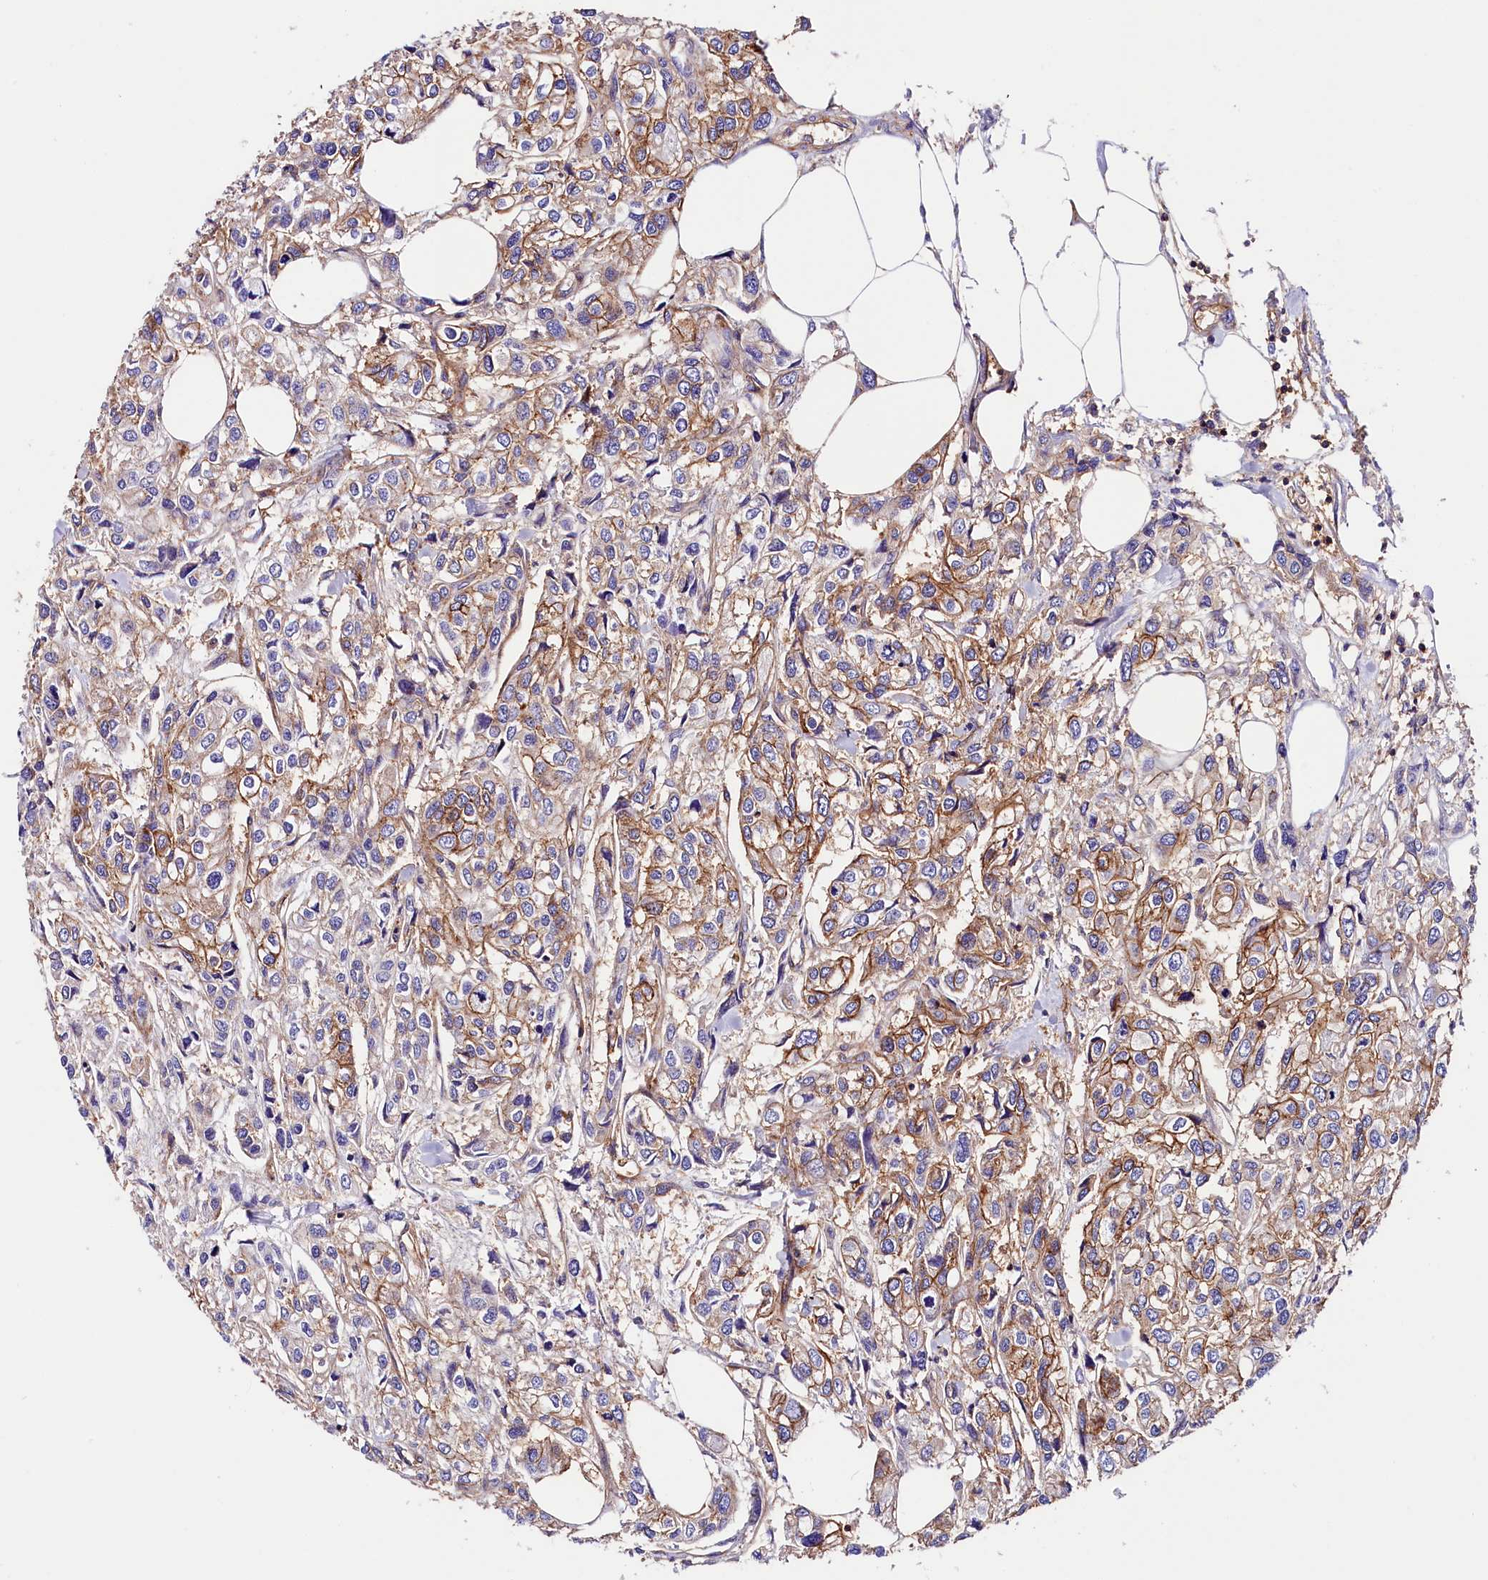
{"staining": {"intensity": "moderate", "quantity": "25%-75%", "location": "cytoplasmic/membranous"}, "tissue": "urothelial cancer", "cell_type": "Tumor cells", "image_type": "cancer", "snomed": [{"axis": "morphology", "description": "Urothelial carcinoma, High grade"}, {"axis": "topography", "description": "Urinary bladder"}], "caption": "Immunohistochemistry (IHC) image of urothelial carcinoma (high-grade) stained for a protein (brown), which exhibits medium levels of moderate cytoplasmic/membranous staining in approximately 25%-75% of tumor cells.", "gene": "ATP2B4", "patient": {"sex": "male", "age": 67}}